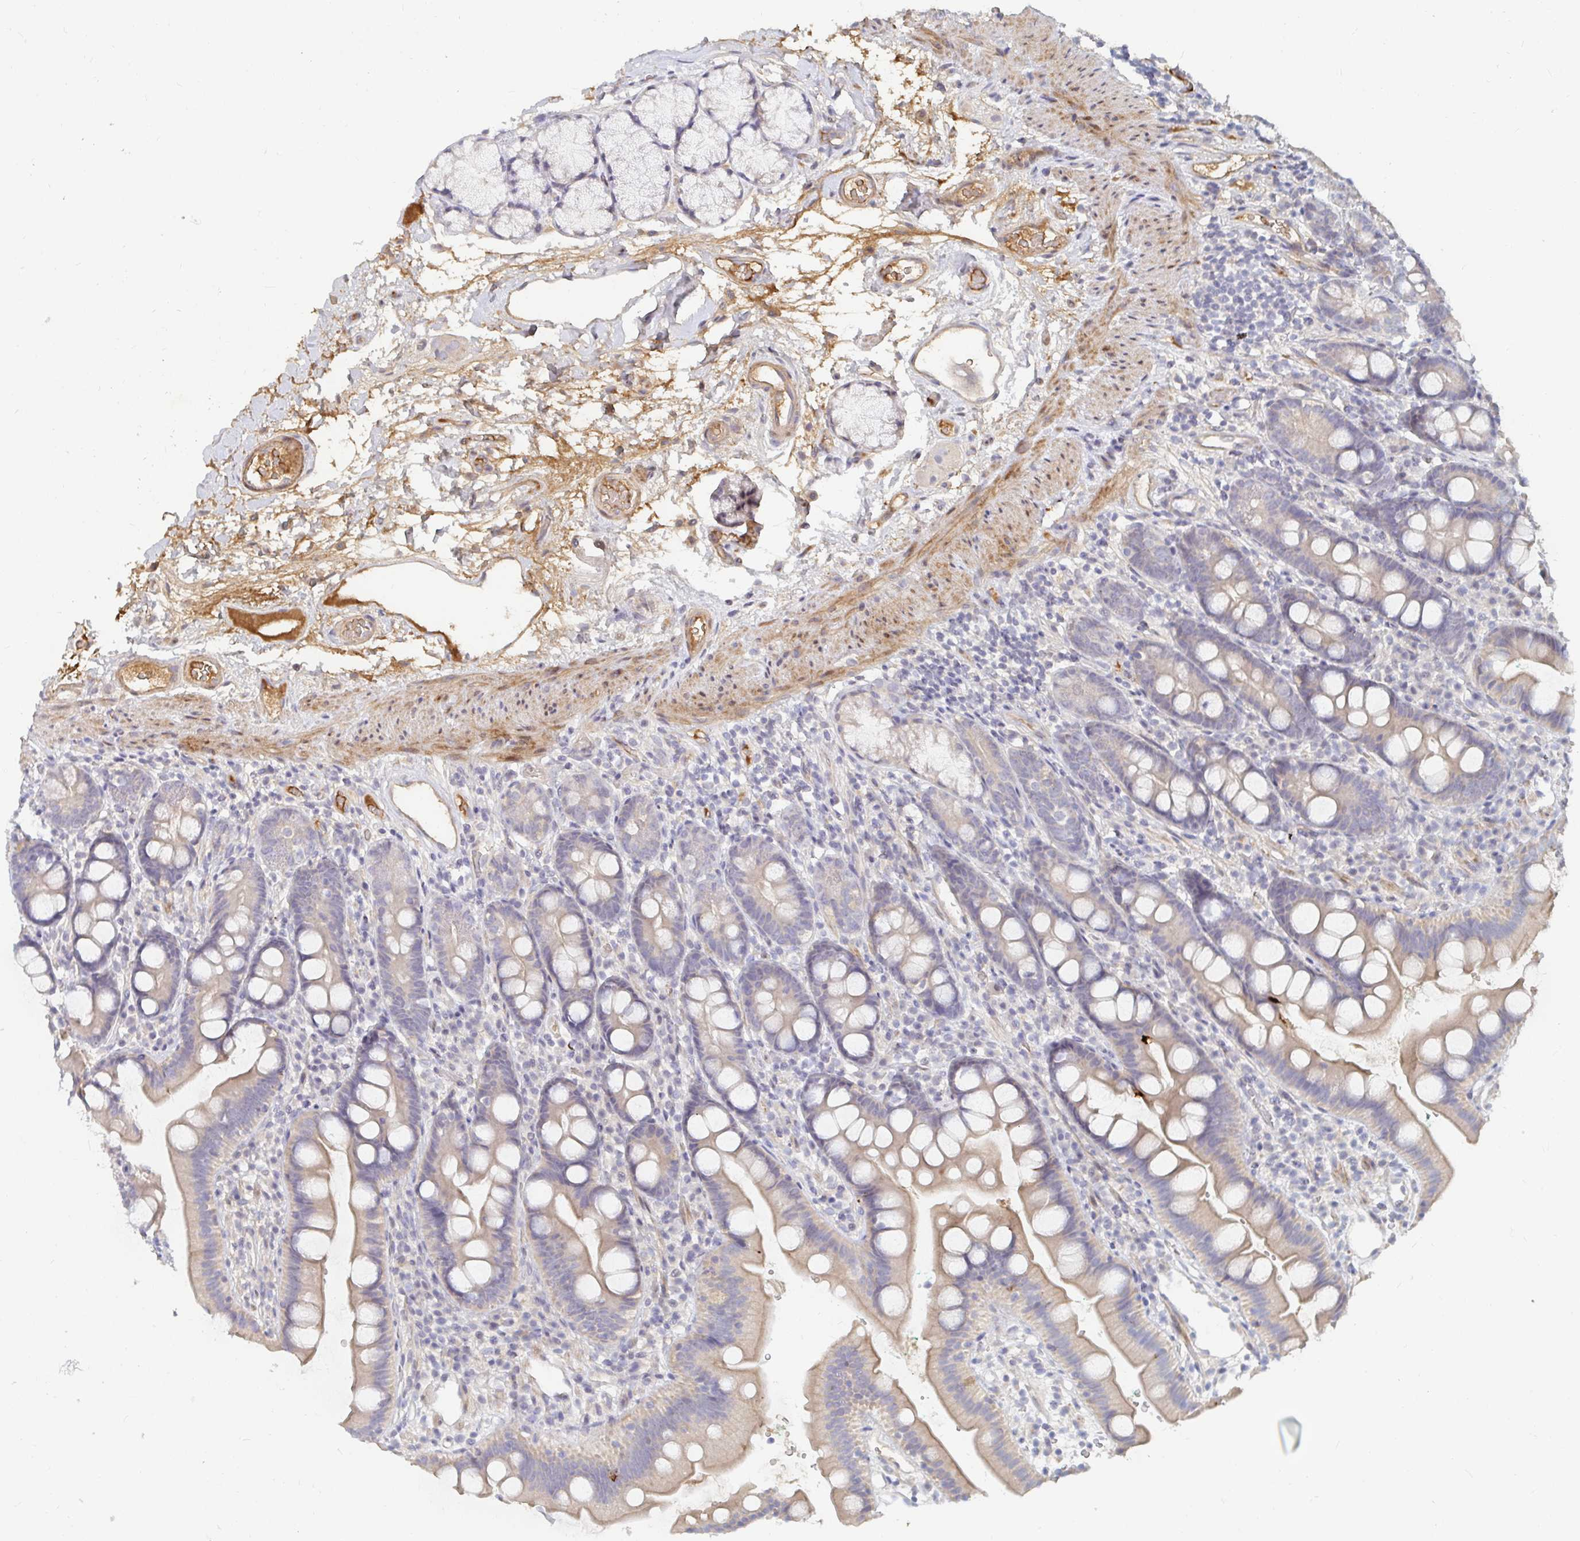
{"staining": {"intensity": "weak", "quantity": "25%-75%", "location": "cytoplasmic/membranous"}, "tissue": "duodenum", "cell_type": "Glandular cells", "image_type": "normal", "snomed": [{"axis": "morphology", "description": "Normal tissue, NOS"}, {"axis": "topography", "description": "Duodenum"}], "caption": "The photomicrograph reveals a brown stain indicating the presence of a protein in the cytoplasmic/membranous of glandular cells in duodenum.", "gene": "NME9", "patient": {"sex": "female", "age": 67}}